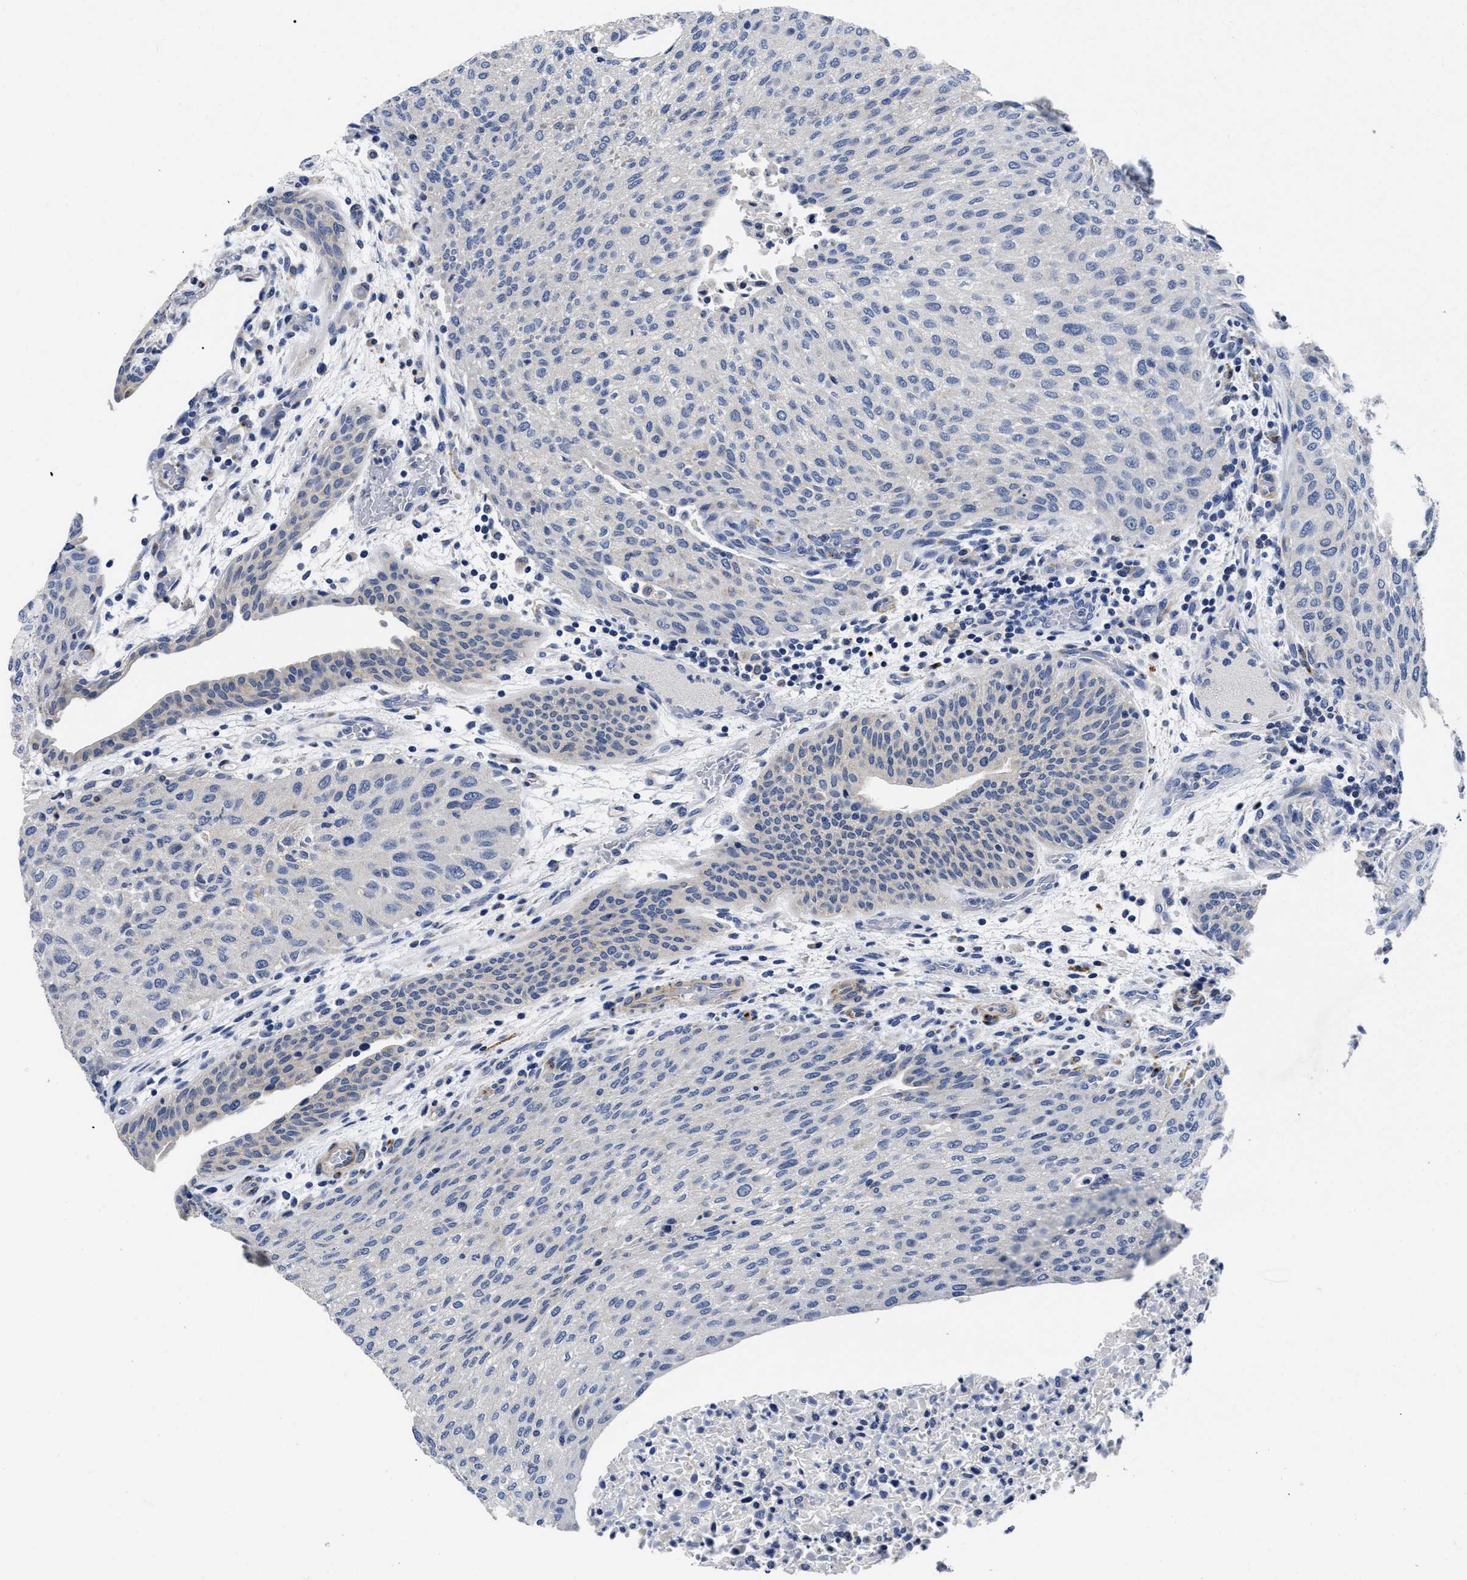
{"staining": {"intensity": "negative", "quantity": "none", "location": "none"}, "tissue": "urothelial cancer", "cell_type": "Tumor cells", "image_type": "cancer", "snomed": [{"axis": "morphology", "description": "Urothelial carcinoma, Low grade"}, {"axis": "morphology", "description": "Urothelial carcinoma, High grade"}, {"axis": "topography", "description": "Urinary bladder"}], "caption": "Immunohistochemistry of human low-grade urothelial carcinoma exhibits no positivity in tumor cells.", "gene": "SLC35F1", "patient": {"sex": "male", "age": 35}}